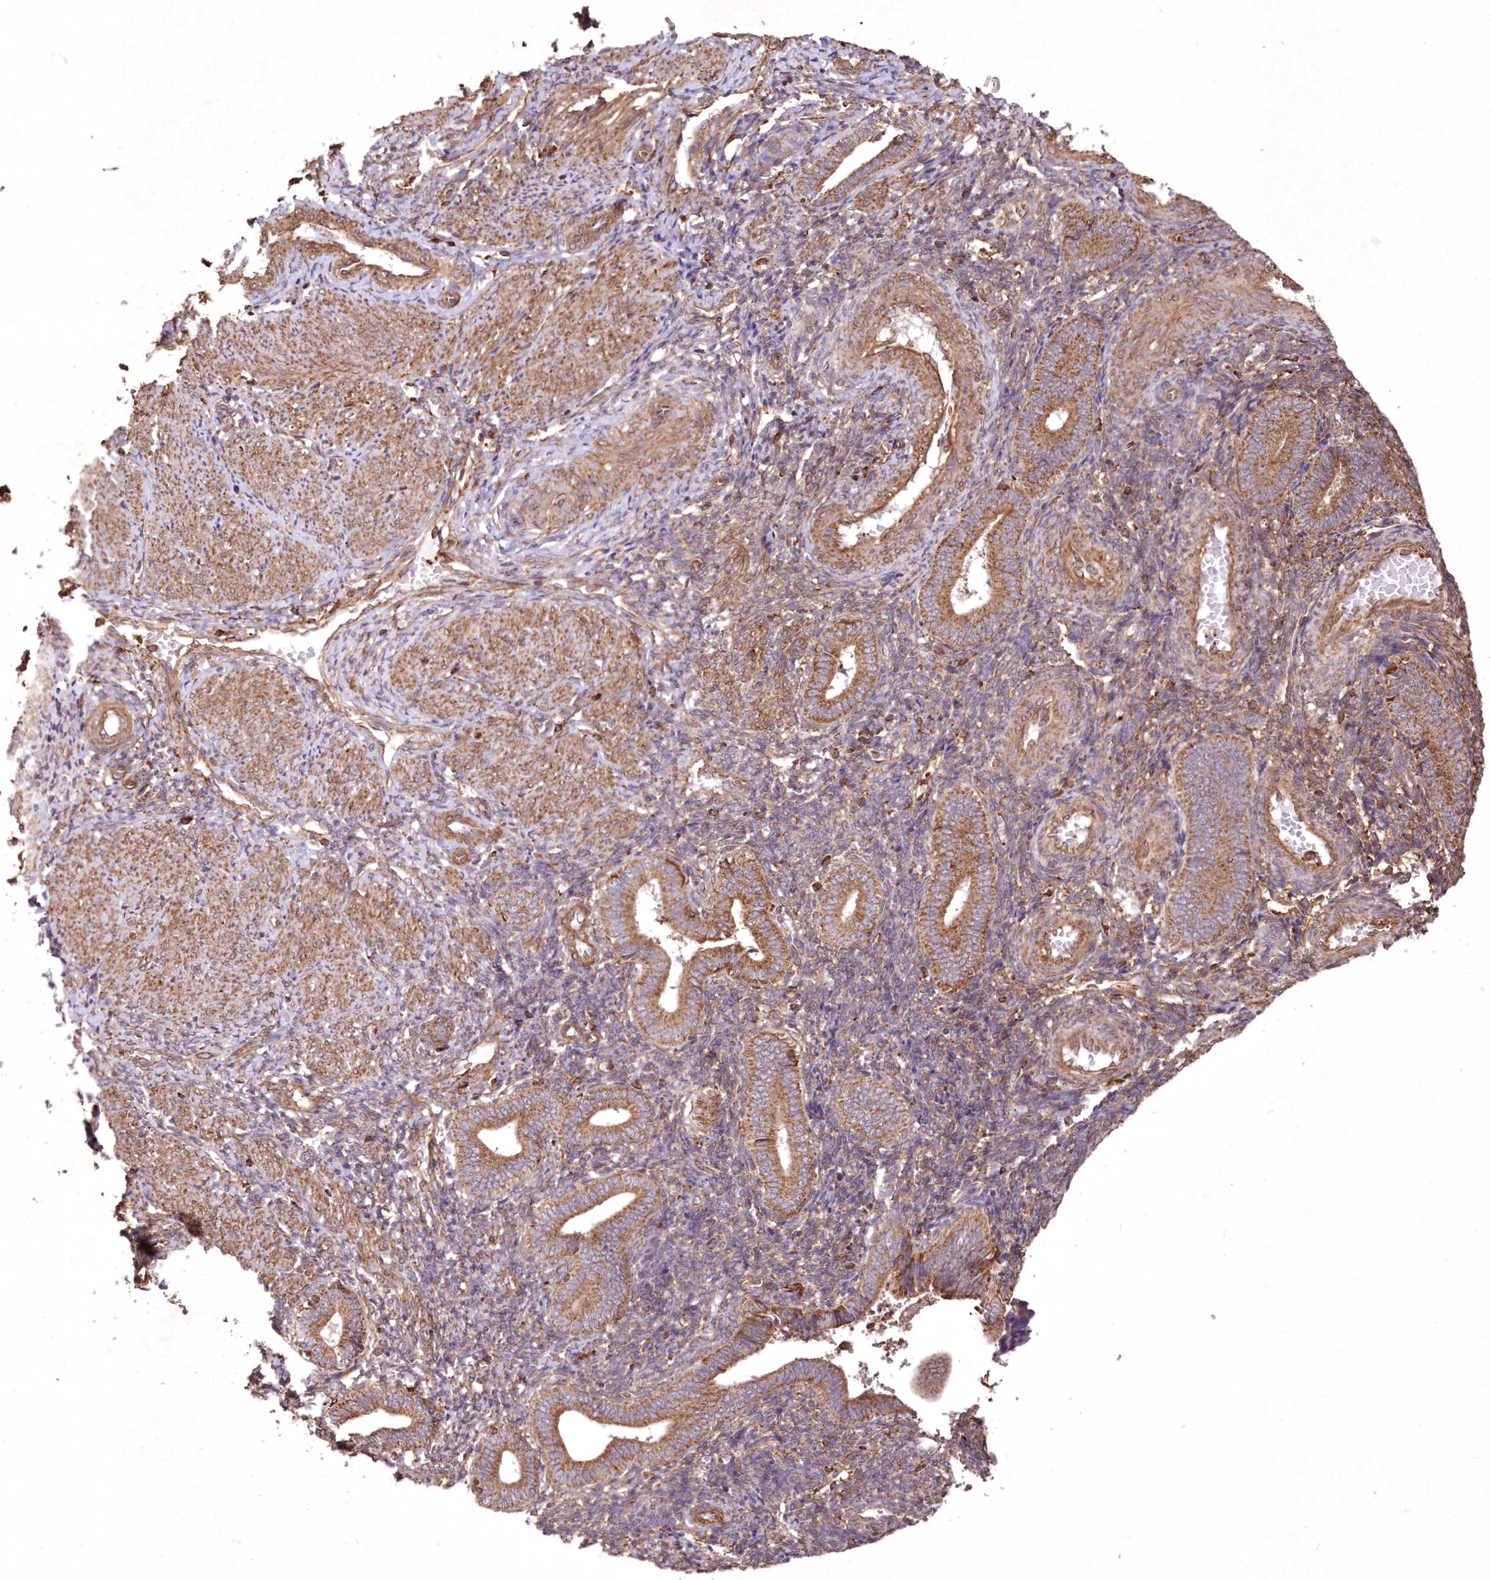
{"staining": {"intensity": "moderate", "quantity": ">75%", "location": "cytoplasmic/membranous"}, "tissue": "endometrium", "cell_type": "Cells in endometrial stroma", "image_type": "normal", "snomed": [{"axis": "morphology", "description": "Normal tissue, NOS"}, {"axis": "topography", "description": "Uterus"}, {"axis": "topography", "description": "Endometrium"}], "caption": "An immunohistochemistry photomicrograph of normal tissue is shown. Protein staining in brown labels moderate cytoplasmic/membranous positivity in endometrium within cells in endometrial stroma. (Brightfield microscopy of DAB IHC at high magnification).", "gene": "TMEM139", "patient": {"sex": "female", "age": 33}}